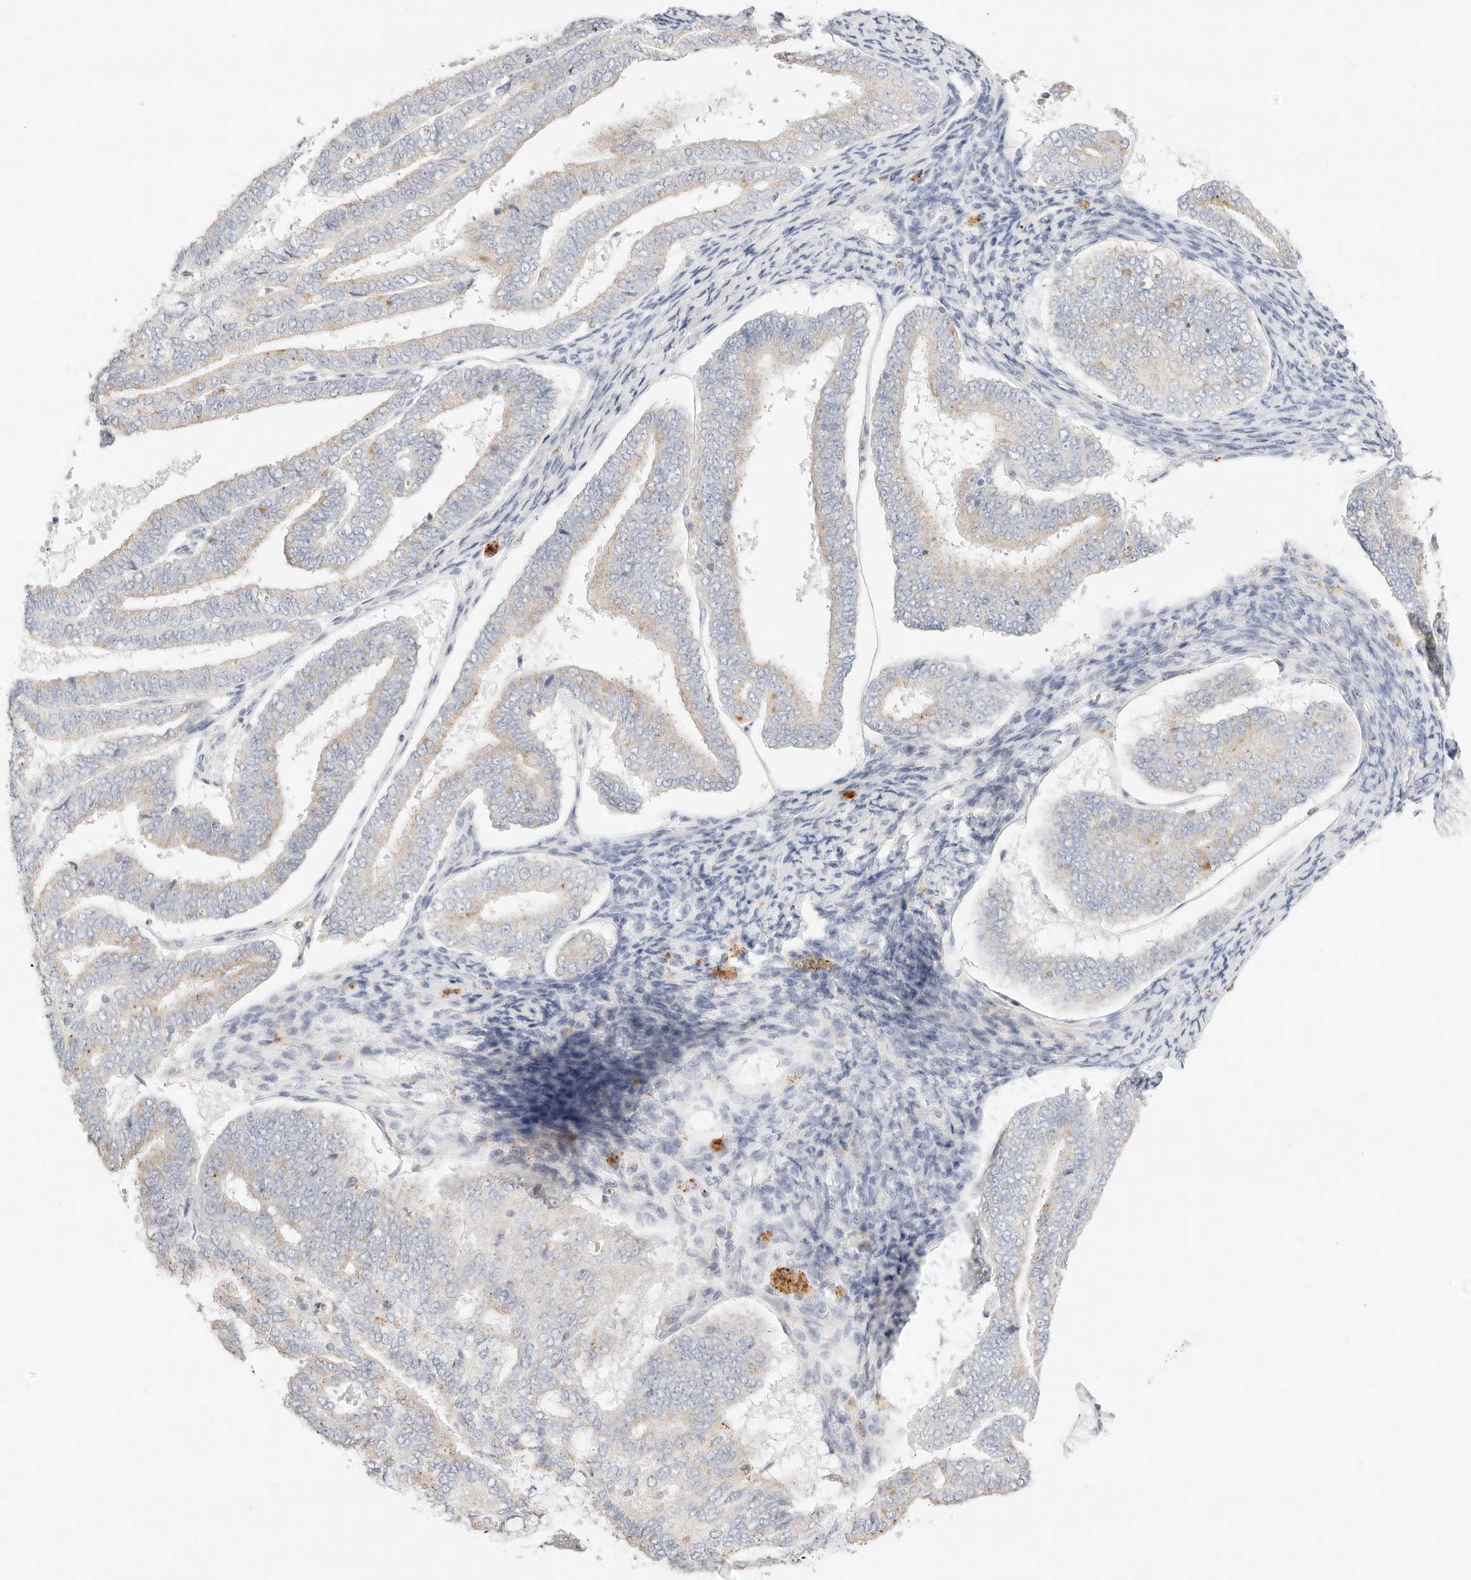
{"staining": {"intensity": "weak", "quantity": "<25%", "location": "cytoplasmic/membranous"}, "tissue": "endometrial cancer", "cell_type": "Tumor cells", "image_type": "cancer", "snomed": [{"axis": "morphology", "description": "Adenocarcinoma, NOS"}, {"axis": "topography", "description": "Endometrium"}], "caption": "The immunohistochemistry (IHC) histopathology image has no significant positivity in tumor cells of endometrial cancer tissue.", "gene": "ACOX1", "patient": {"sex": "female", "age": 63}}